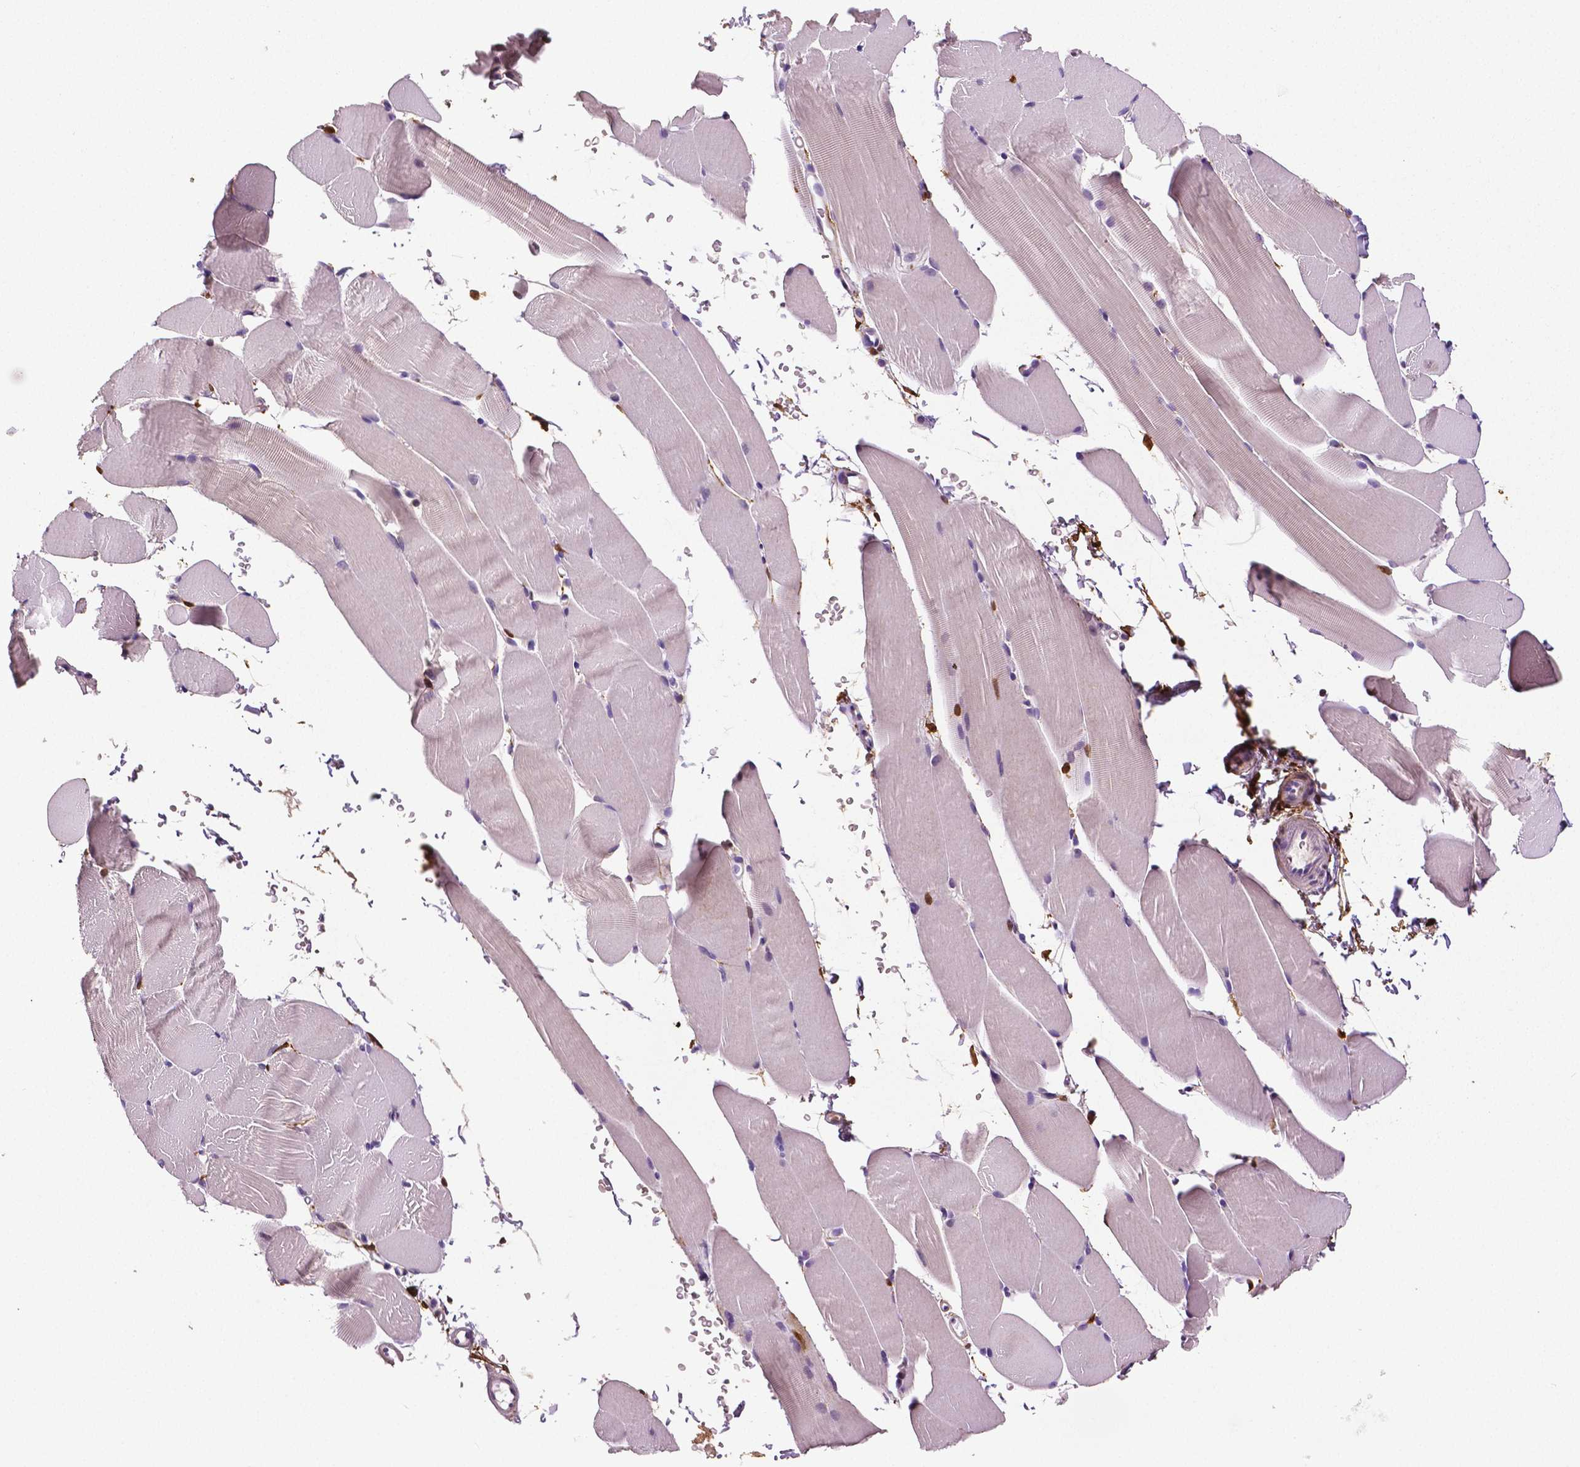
{"staining": {"intensity": "negative", "quantity": "none", "location": "none"}, "tissue": "skeletal muscle", "cell_type": "Myocytes", "image_type": "normal", "snomed": [{"axis": "morphology", "description": "Normal tissue, NOS"}, {"axis": "topography", "description": "Skeletal muscle"}], "caption": "This histopathology image is of benign skeletal muscle stained with IHC to label a protein in brown with the nuclei are counter-stained blue. There is no positivity in myocytes.", "gene": "PHGDH", "patient": {"sex": "female", "age": 37}}